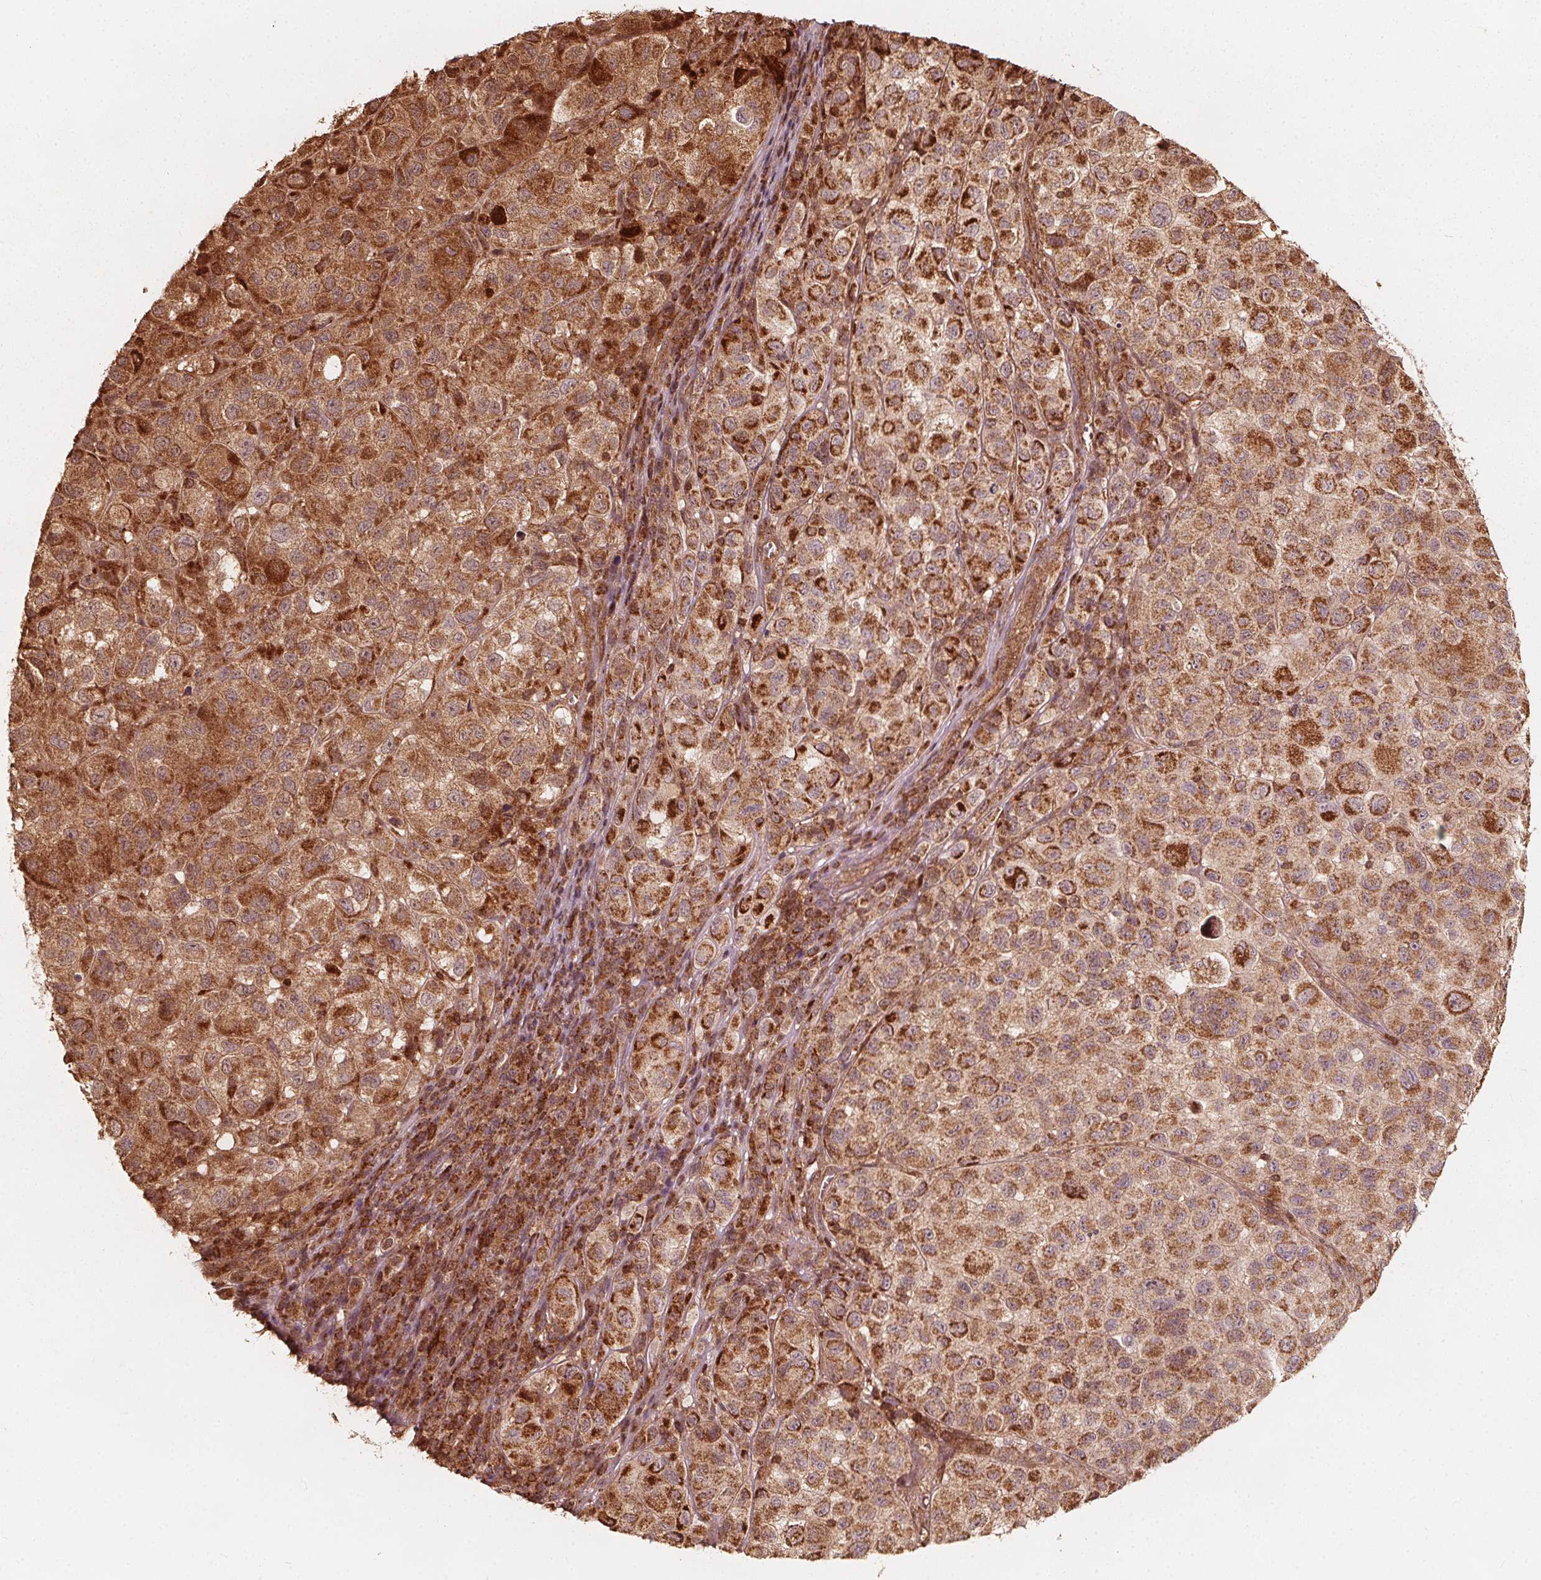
{"staining": {"intensity": "moderate", "quantity": ">75%", "location": "cytoplasmic/membranous"}, "tissue": "melanoma", "cell_type": "Tumor cells", "image_type": "cancer", "snomed": [{"axis": "morphology", "description": "Malignant melanoma, NOS"}, {"axis": "topography", "description": "Skin"}], "caption": "About >75% of tumor cells in human melanoma display moderate cytoplasmic/membranous protein expression as visualized by brown immunohistochemical staining.", "gene": "AIP", "patient": {"sex": "male", "age": 93}}